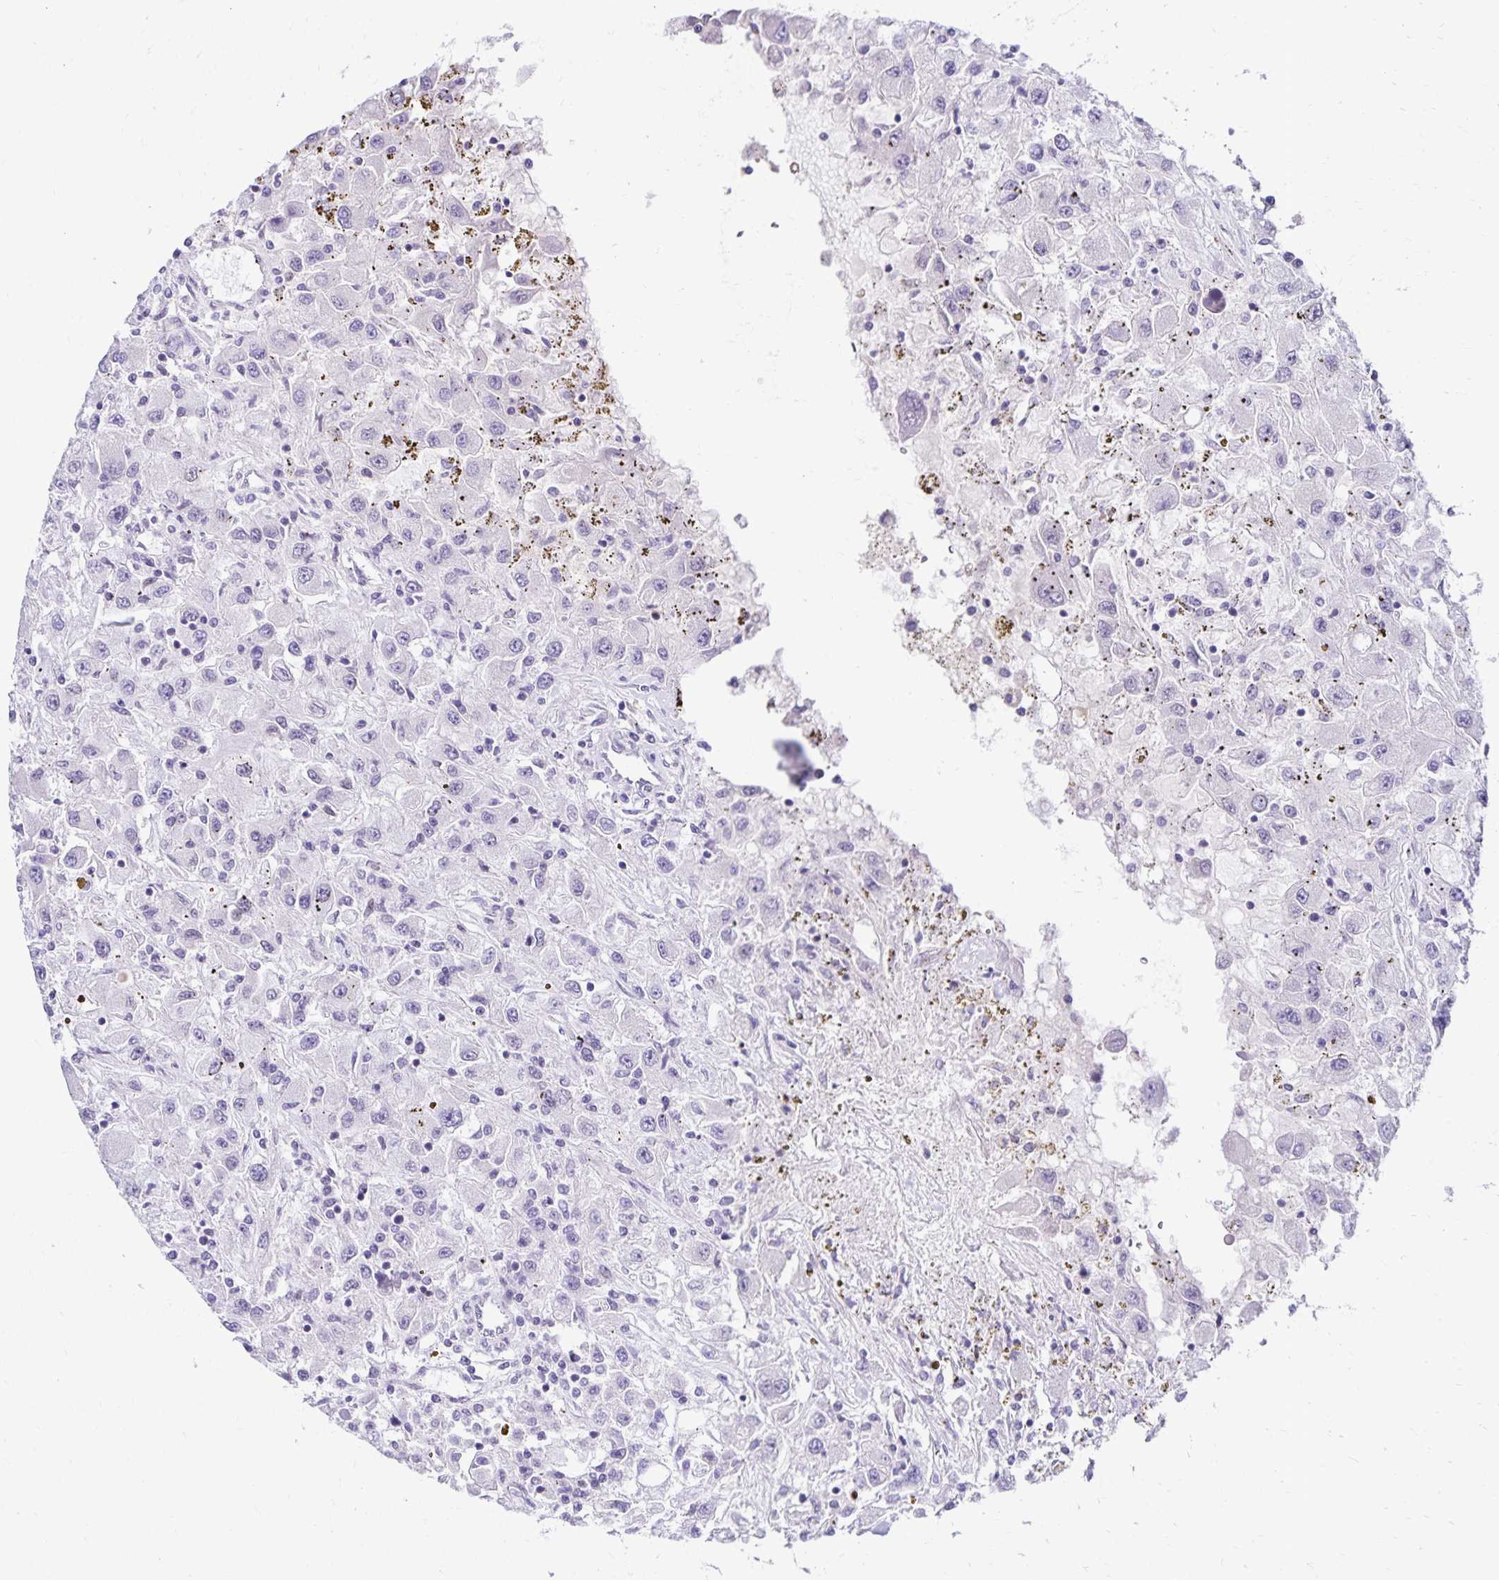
{"staining": {"intensity": "negative", "quantity": "none", "location": "none"}, "tissue": "renal cancer", "cell_type": "Tumor cells", "image_type": "cancer", "snomed": [{"axis": "morphology", "description": "Adenocarcinoma, NOS"}, {"axis": "topography", "description": "Kidney"}], "caption": "Immunohistochemical staining of renal cancer (adenocarcinoma) displays no significant staining in tumor cells.", "gene": "FAM166C", "patient": {"sex": "female", "age": 67}}